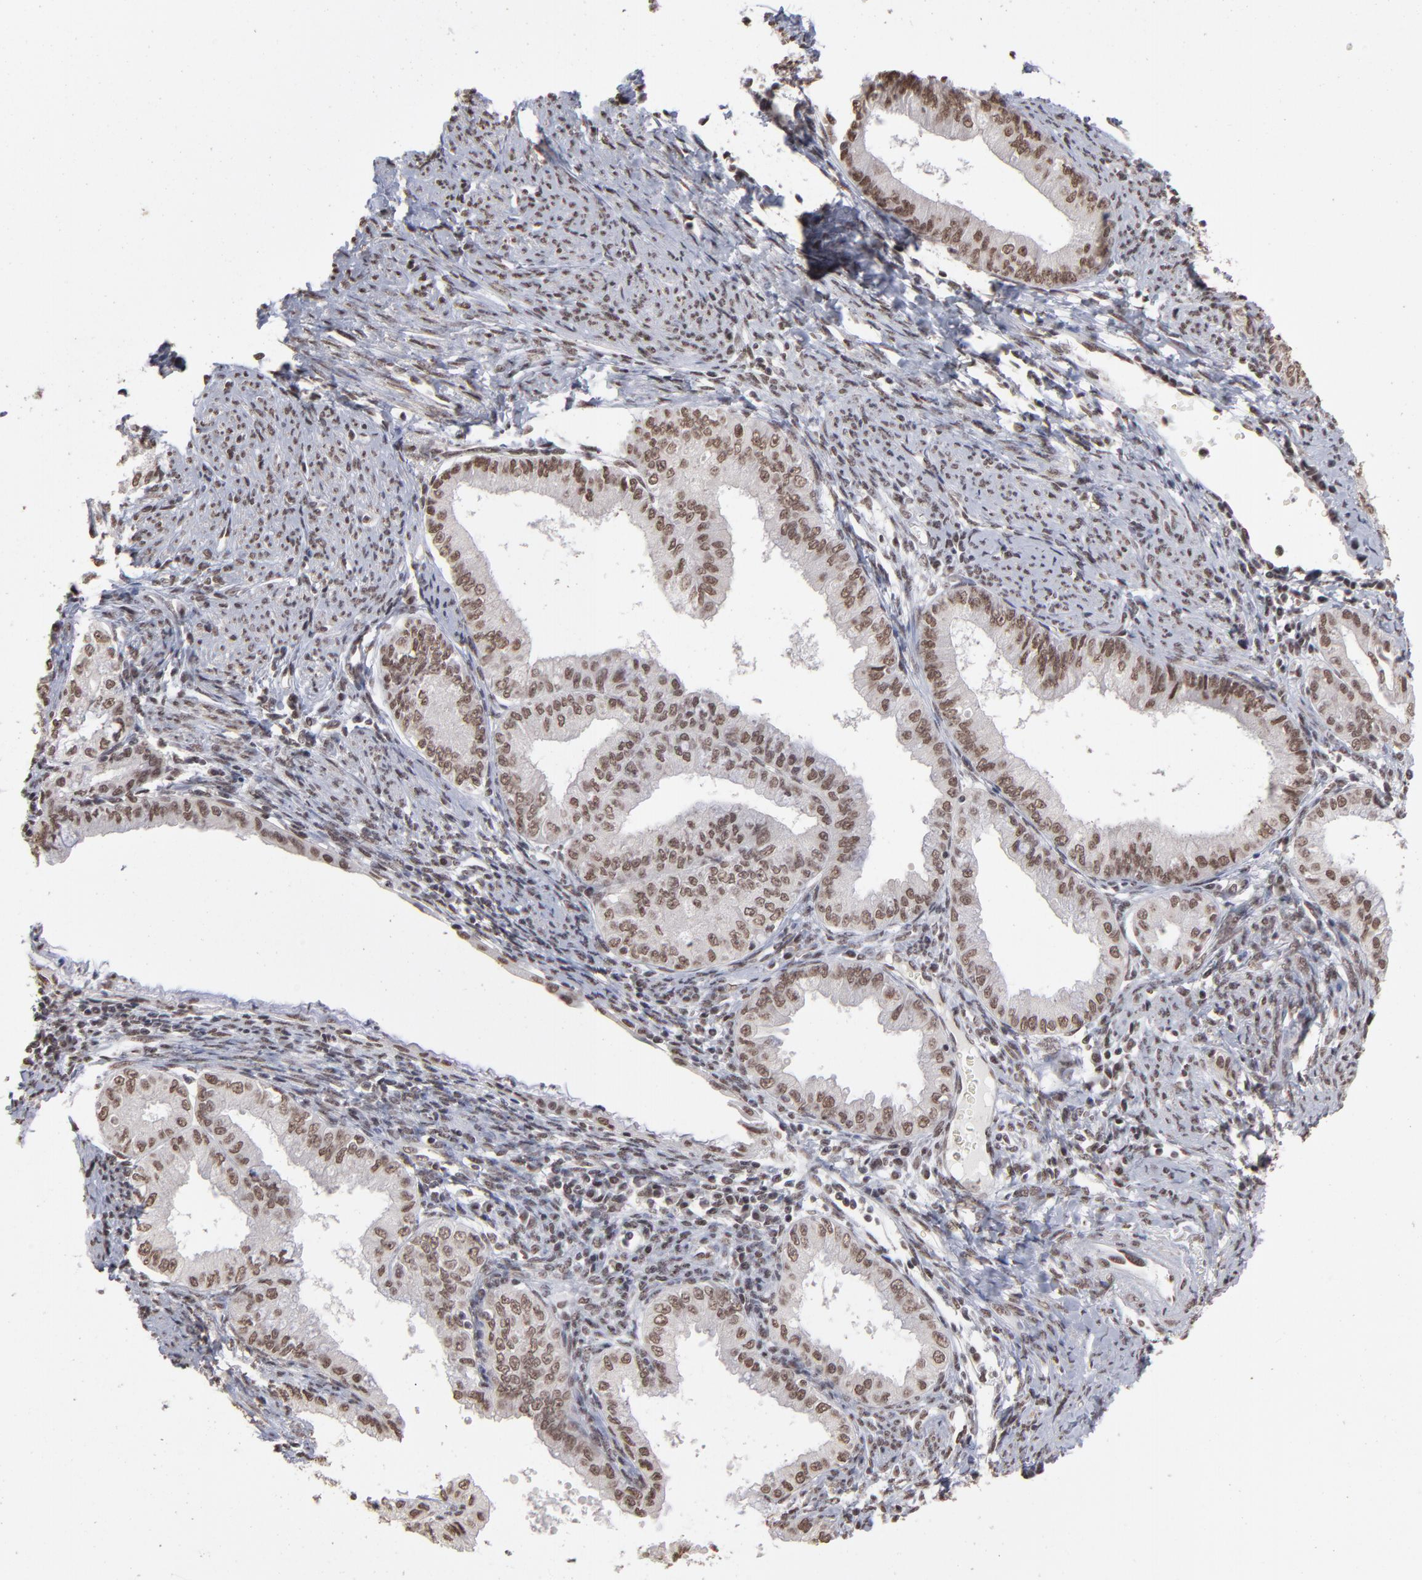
{"staining": {"intensity": "strong", "quantity": ">75%", "location": "nuclear"}, "tissue": "endometrial cancer", "cell_type": "Tumor cells", "image_type": "cancer", "snomed": [{"axis": "morphology", "description": "Adenocarcinoma, NOS"}, {"axis": "topography", "description": "Endometrium"}], "caption": "IHC of endometrial cancer (adenocarcinoma) exhibits high levels of strong nuclear expression in approximately >75% of tumor cells.", "gene": "ZNF3", "patient": {"sex": "female", "age": 76}}